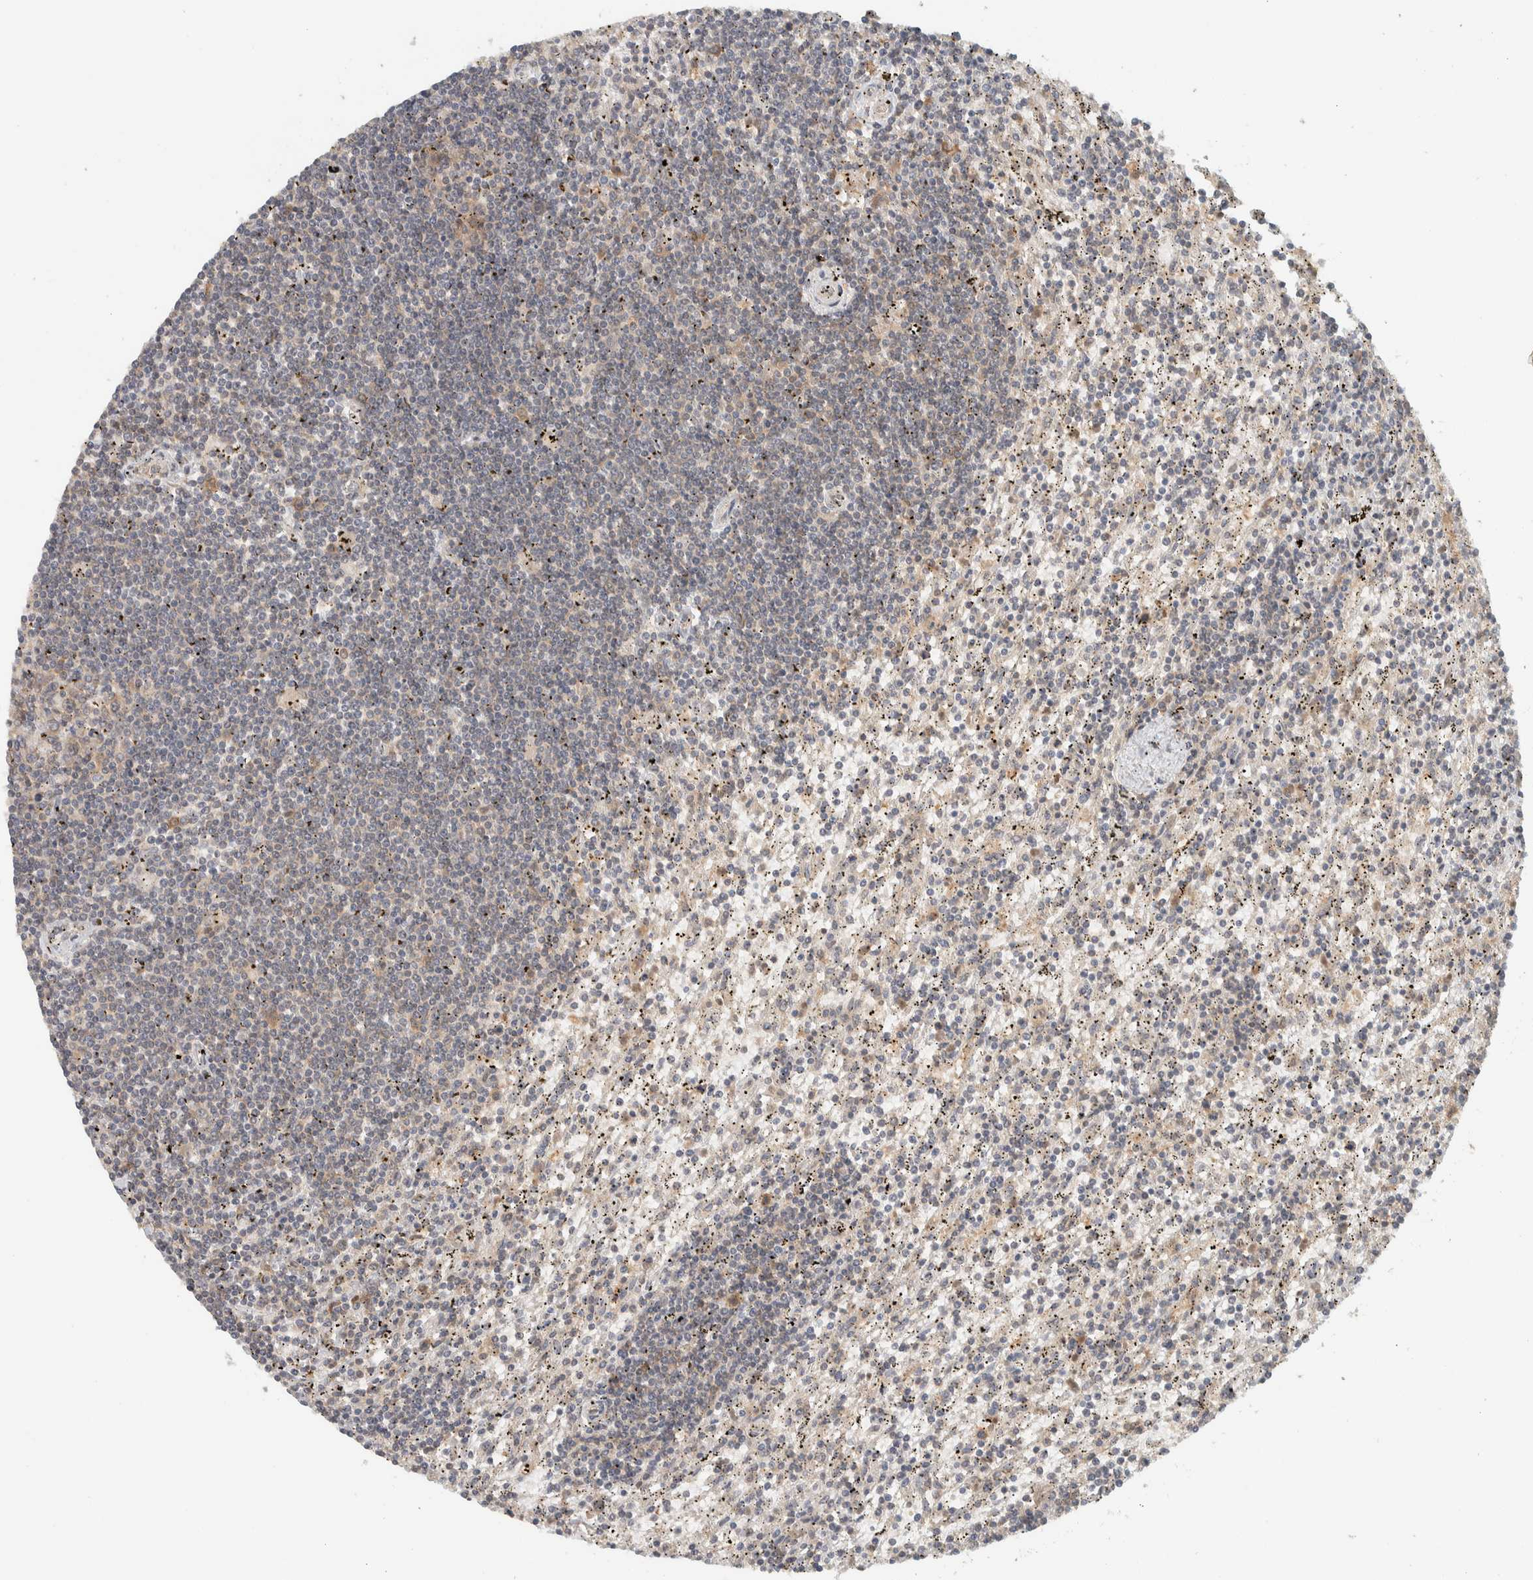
{"staining": {"intensity": "negative", "quantity": "none", "location": "none"}, "tissue": "lymphoma", "cell_type": "Tumor cells", "image_type": "cancer", "snomed": [{"axis": "morphology", "description": "Malignant lymphoma, non-Hodgkin's type, Low grade"}, {"axis": "topography", "description": "Spleen"}], "caption": "Immunohistochemistry (IHC) micrograph of human lymphoma stained for a protein (brown), which exhibits no positivity in tumor cells.", "gene": "ADSS2", "patient": {"sex": "male", "age": 76}}